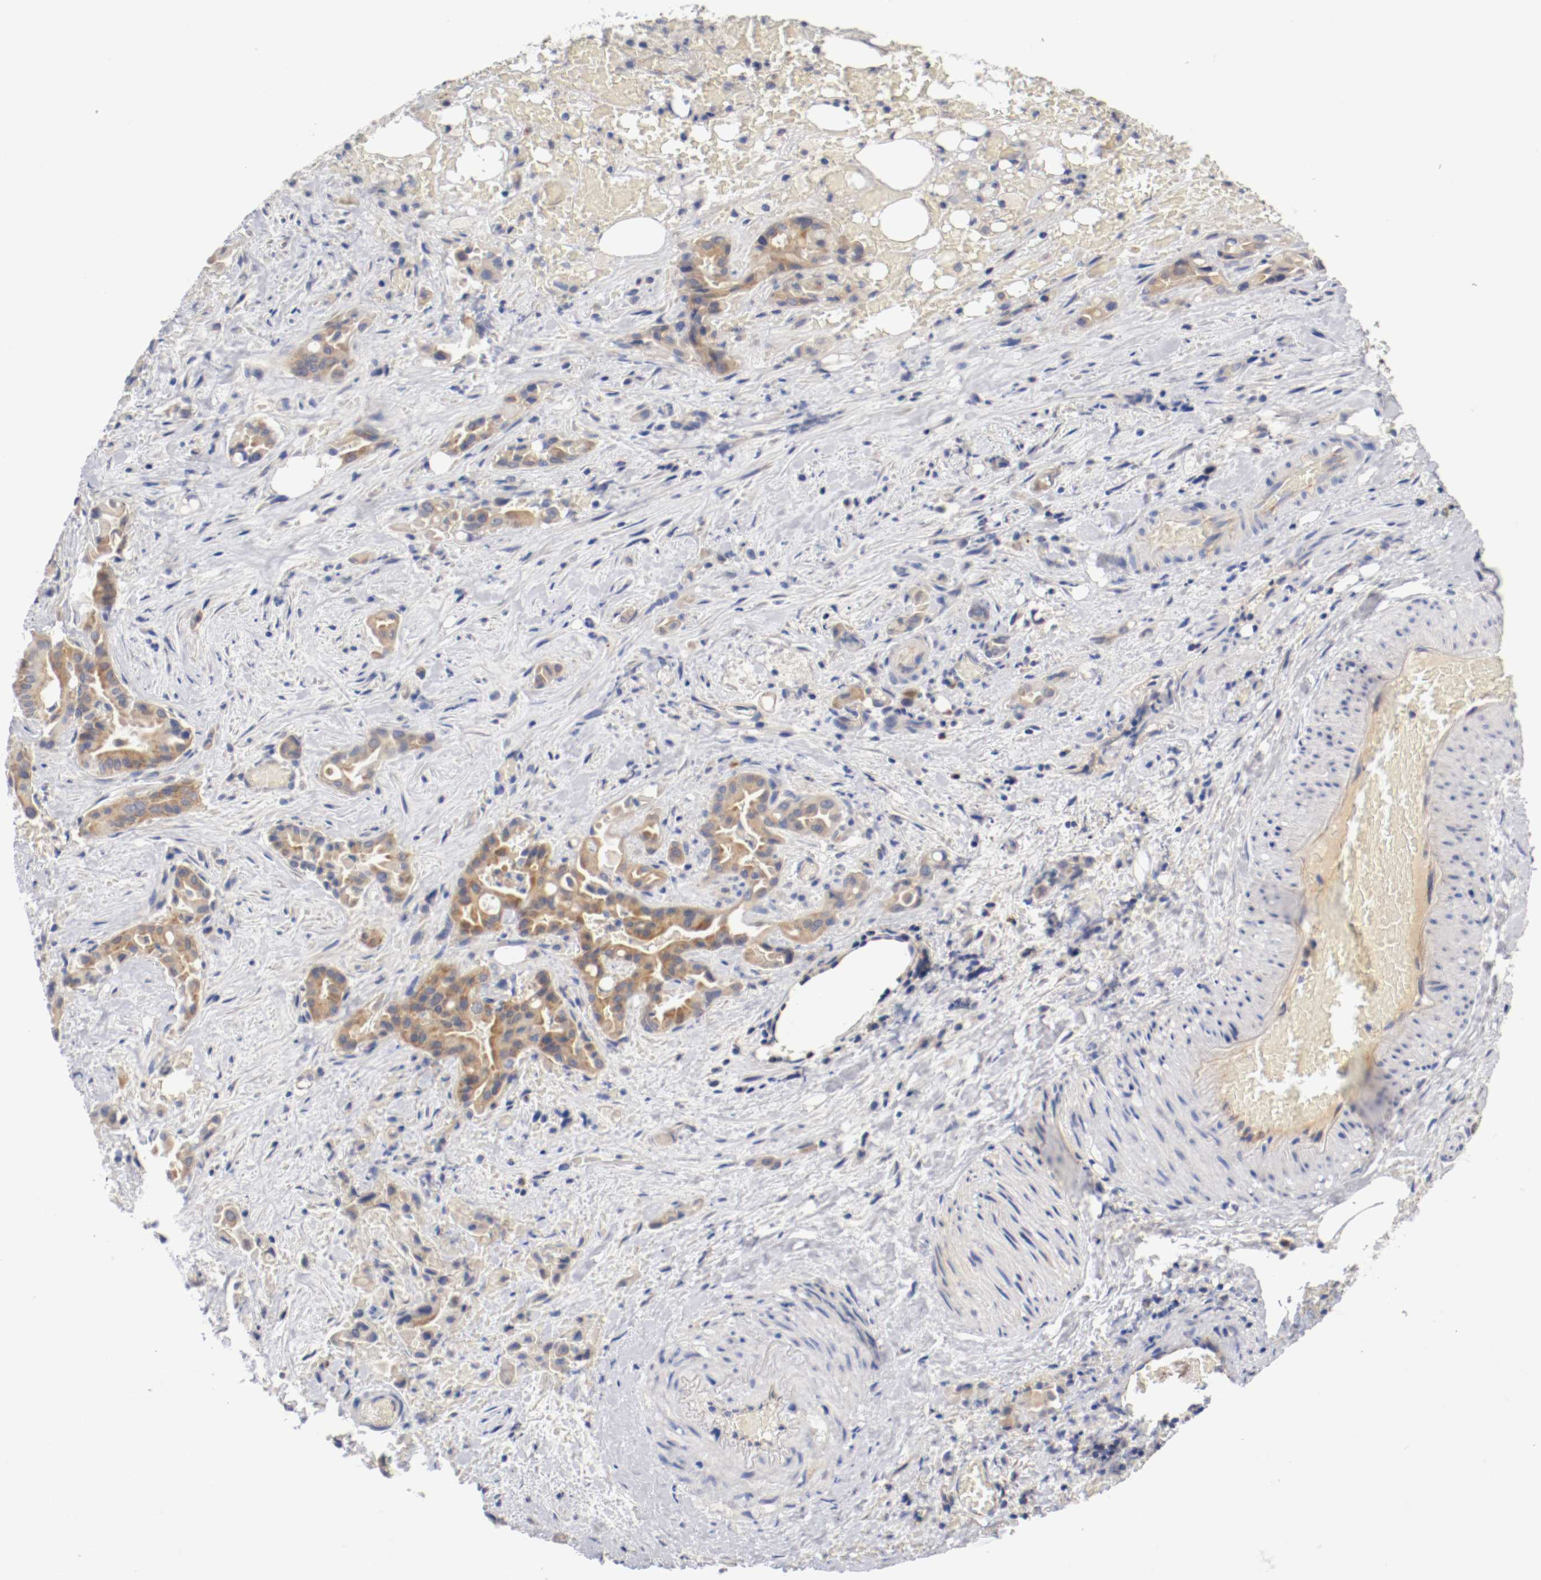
{"staining": {"intensity": "weak", "quantity": ">75%", "location": "cytoplasmic/membranous"}, "tissue": "liver cancer", "cell_type": "Tumor cells", "image_type": "cancer", "snomed": [{"axis": "morphology", "description": "Cholangiocarcinoma"}, {"axis": "topography", "description": "Liver"}], "caption": "Immunohistochemical staining of human cholangiocarcinoma (liver) shows low levels of weak cytoplasmic/membranous protein staining in approximately >75% of tumor cells.", "gene": "PCSK6", "patient": {"sex": "female", "age": 68}}